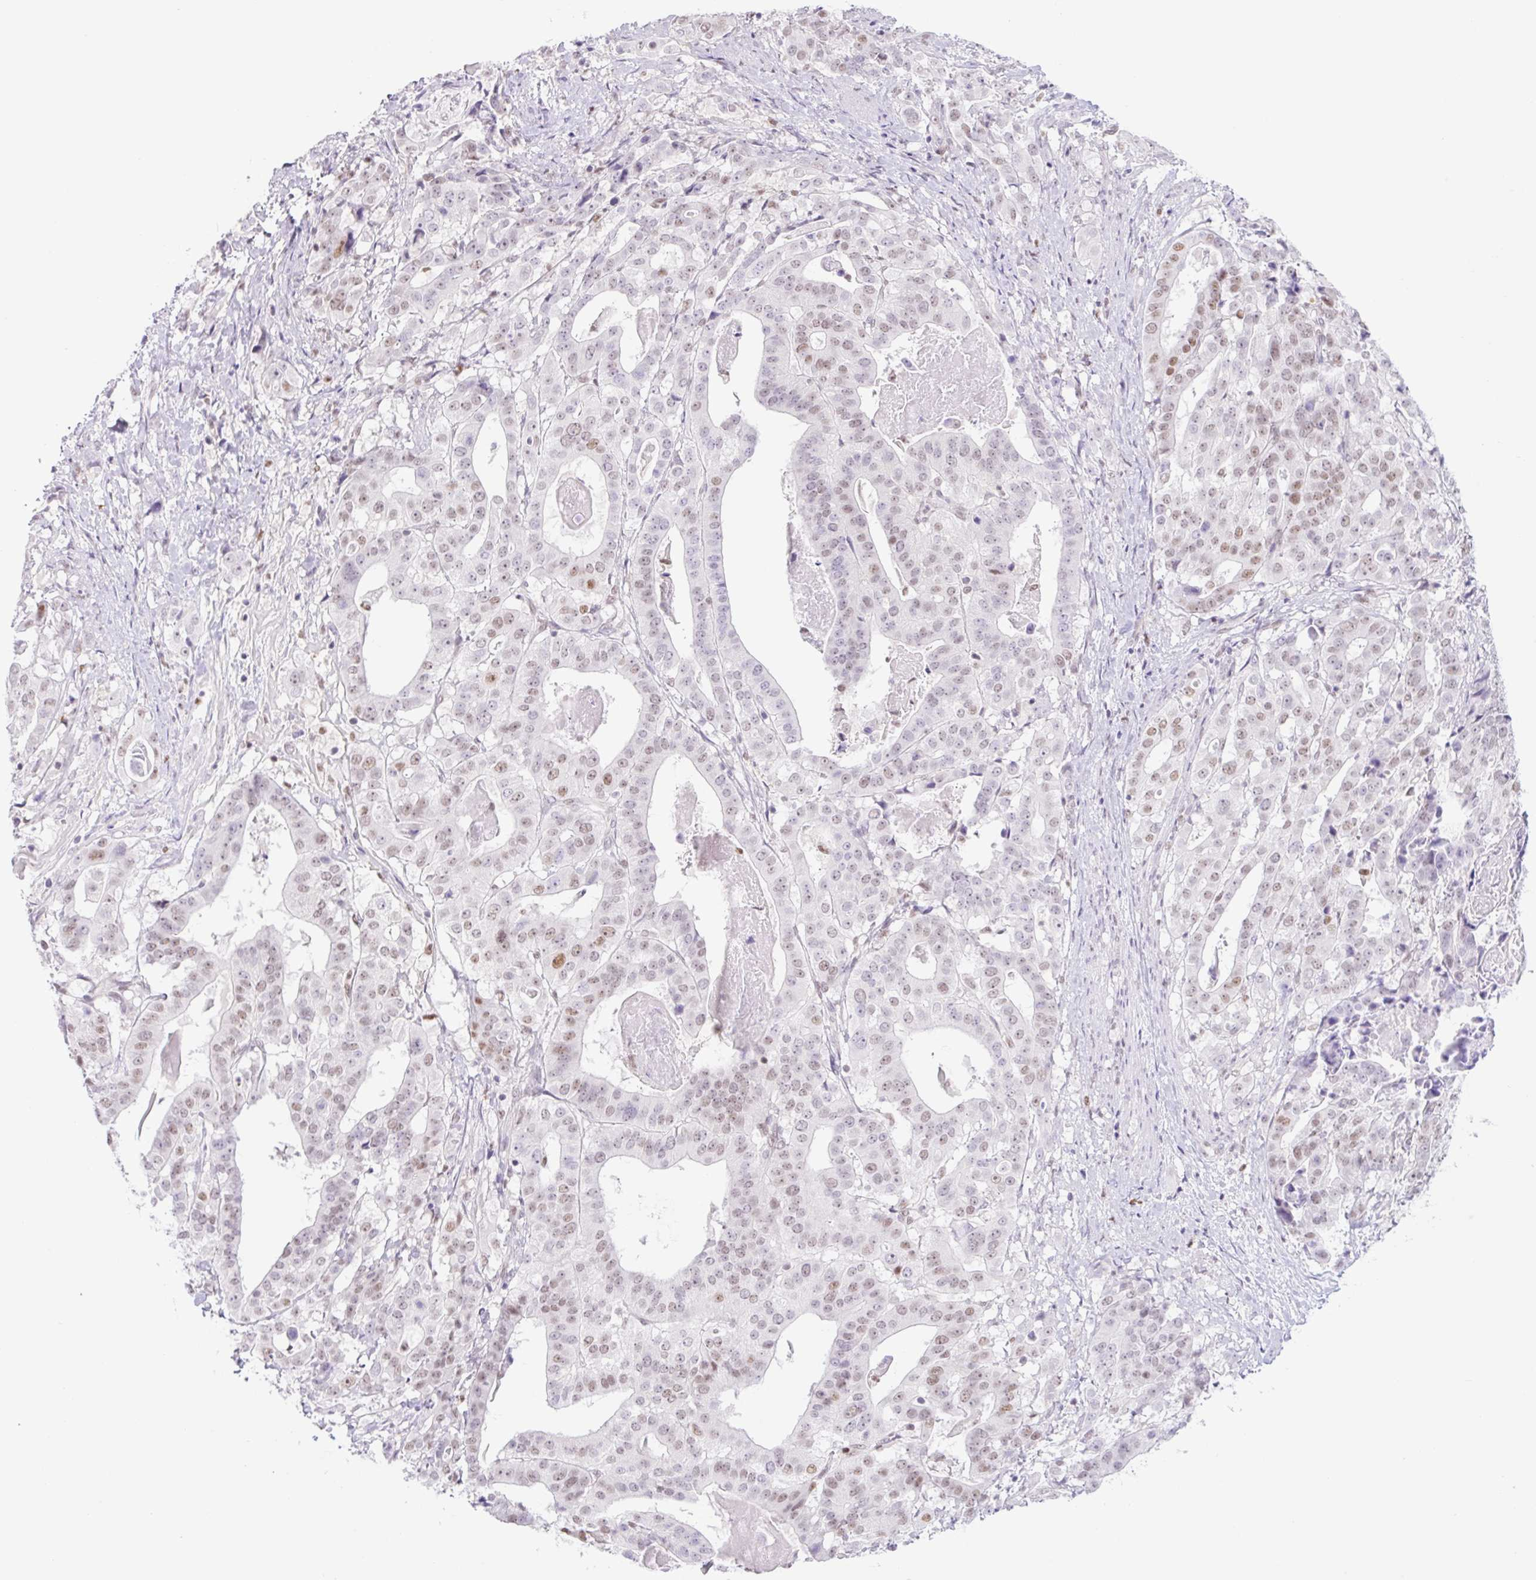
{"staining": {"intensity": "weak", "quantity": "25%-75%", "location": "nuclear"}, "tissue": "stomach cancer", "cell_type": "Tumor cells", "image_type": "cancer", "snomed": [{"axis": "morphology", "description": "Adenocarcinoma, NOS"}, {"axis": "topography", "description": "Stomach"}], "caption": "A low amount of weak nuclear expression is appreciated in approximately 25%-75% of tumor cells in stomach adenocarcinoma tissue.", "gene": "TLE3", "patient": {"sex": "male", "age": 48}}